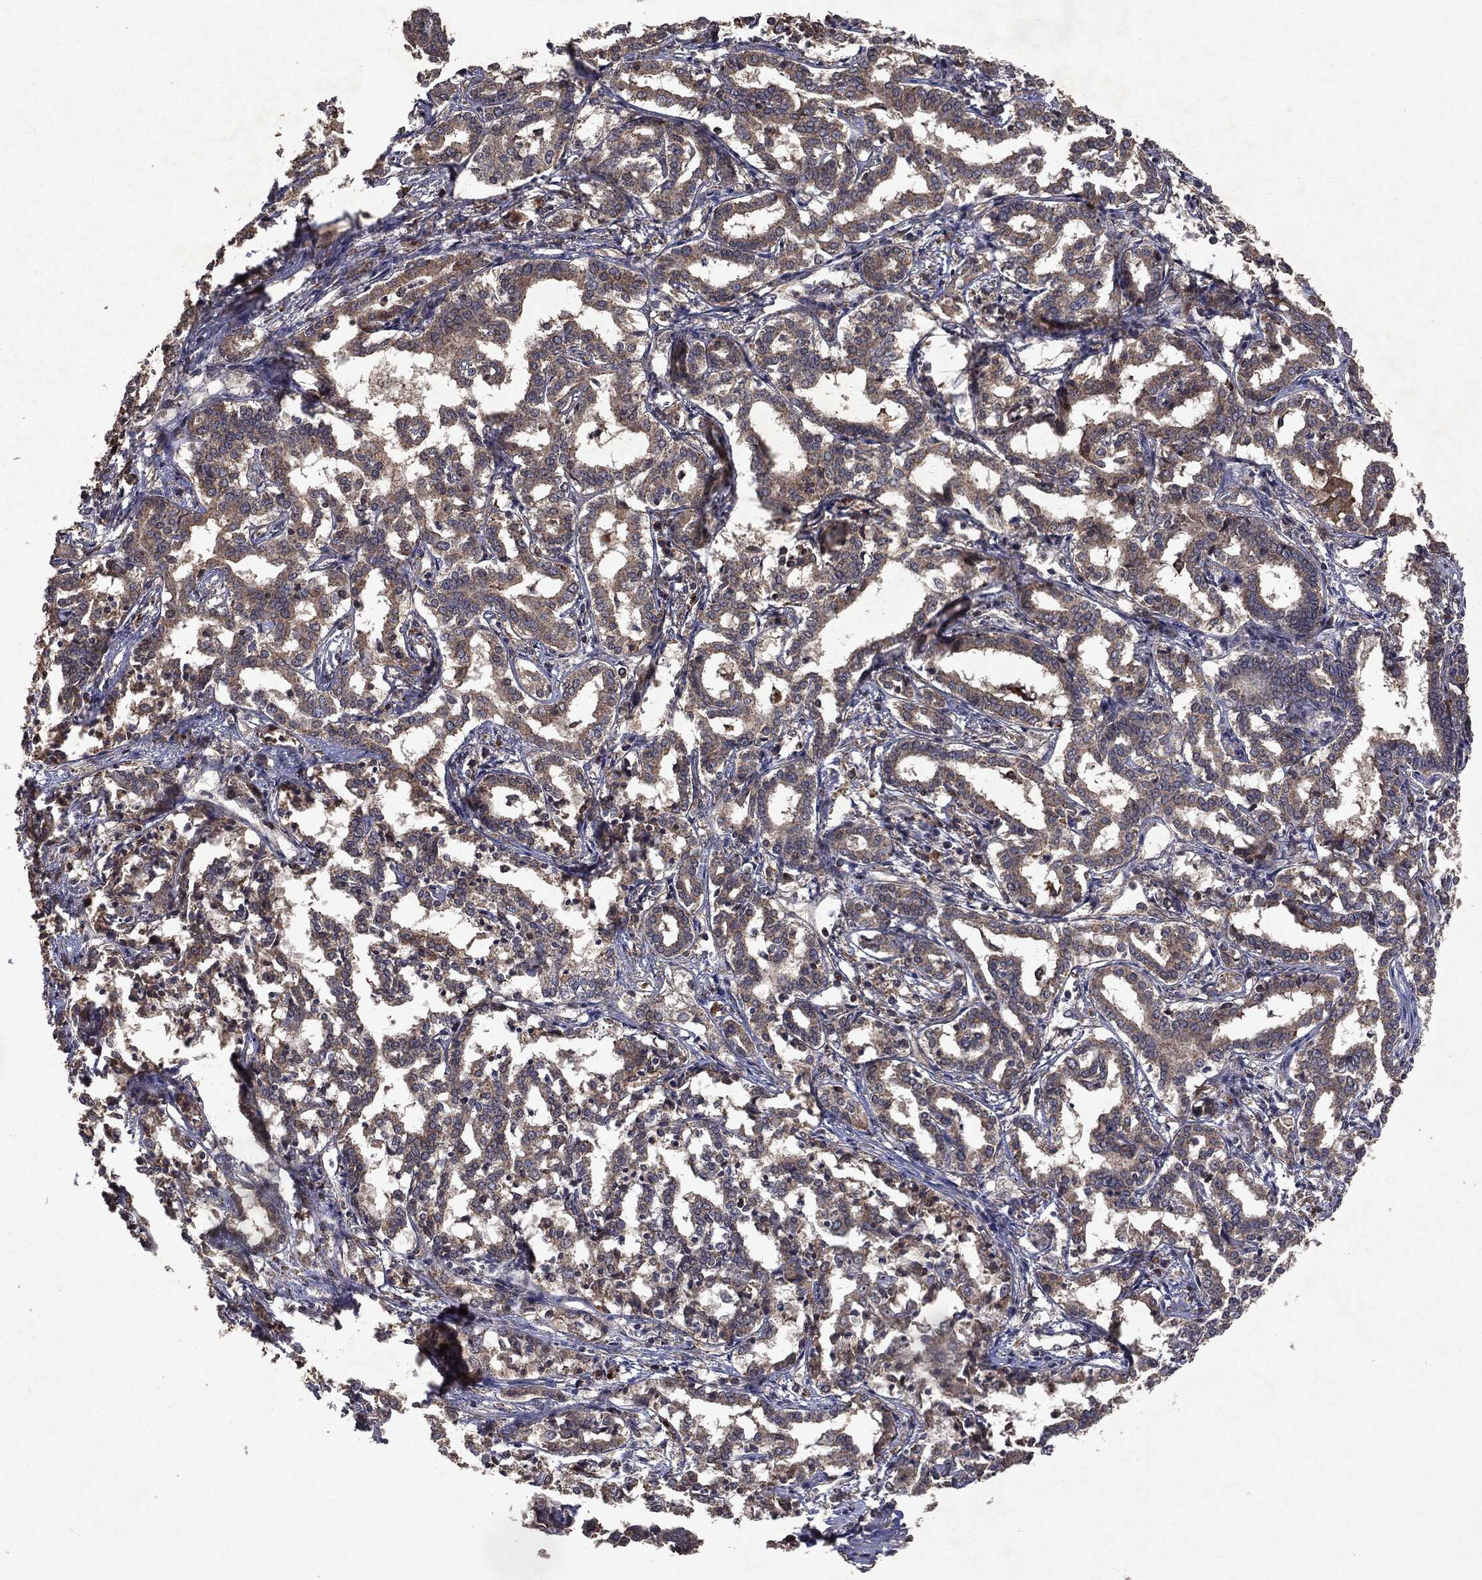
{"staining": {"intensity": "weak", "quantity": "25%-75%", "location": "cytoplasmic/membranous"}, "tissue": "liver cancer", "cell_type": "Tumor cells", "image_type": "cancer", "snomed": [{"axis": "morphology", "description": "Cholangiocarcinoma"}, {"axis": "topography", "description": "Liver"}], "caption": "A high-resolution photomicrograph shows IHC staining of liver cholangiocarcinoma, which reveals weak cytoplasmic/membranous expression in about 25%-75% of tumor cells.", "gene": "PTEN", "patient": {"sex": "female", "age": 47}}